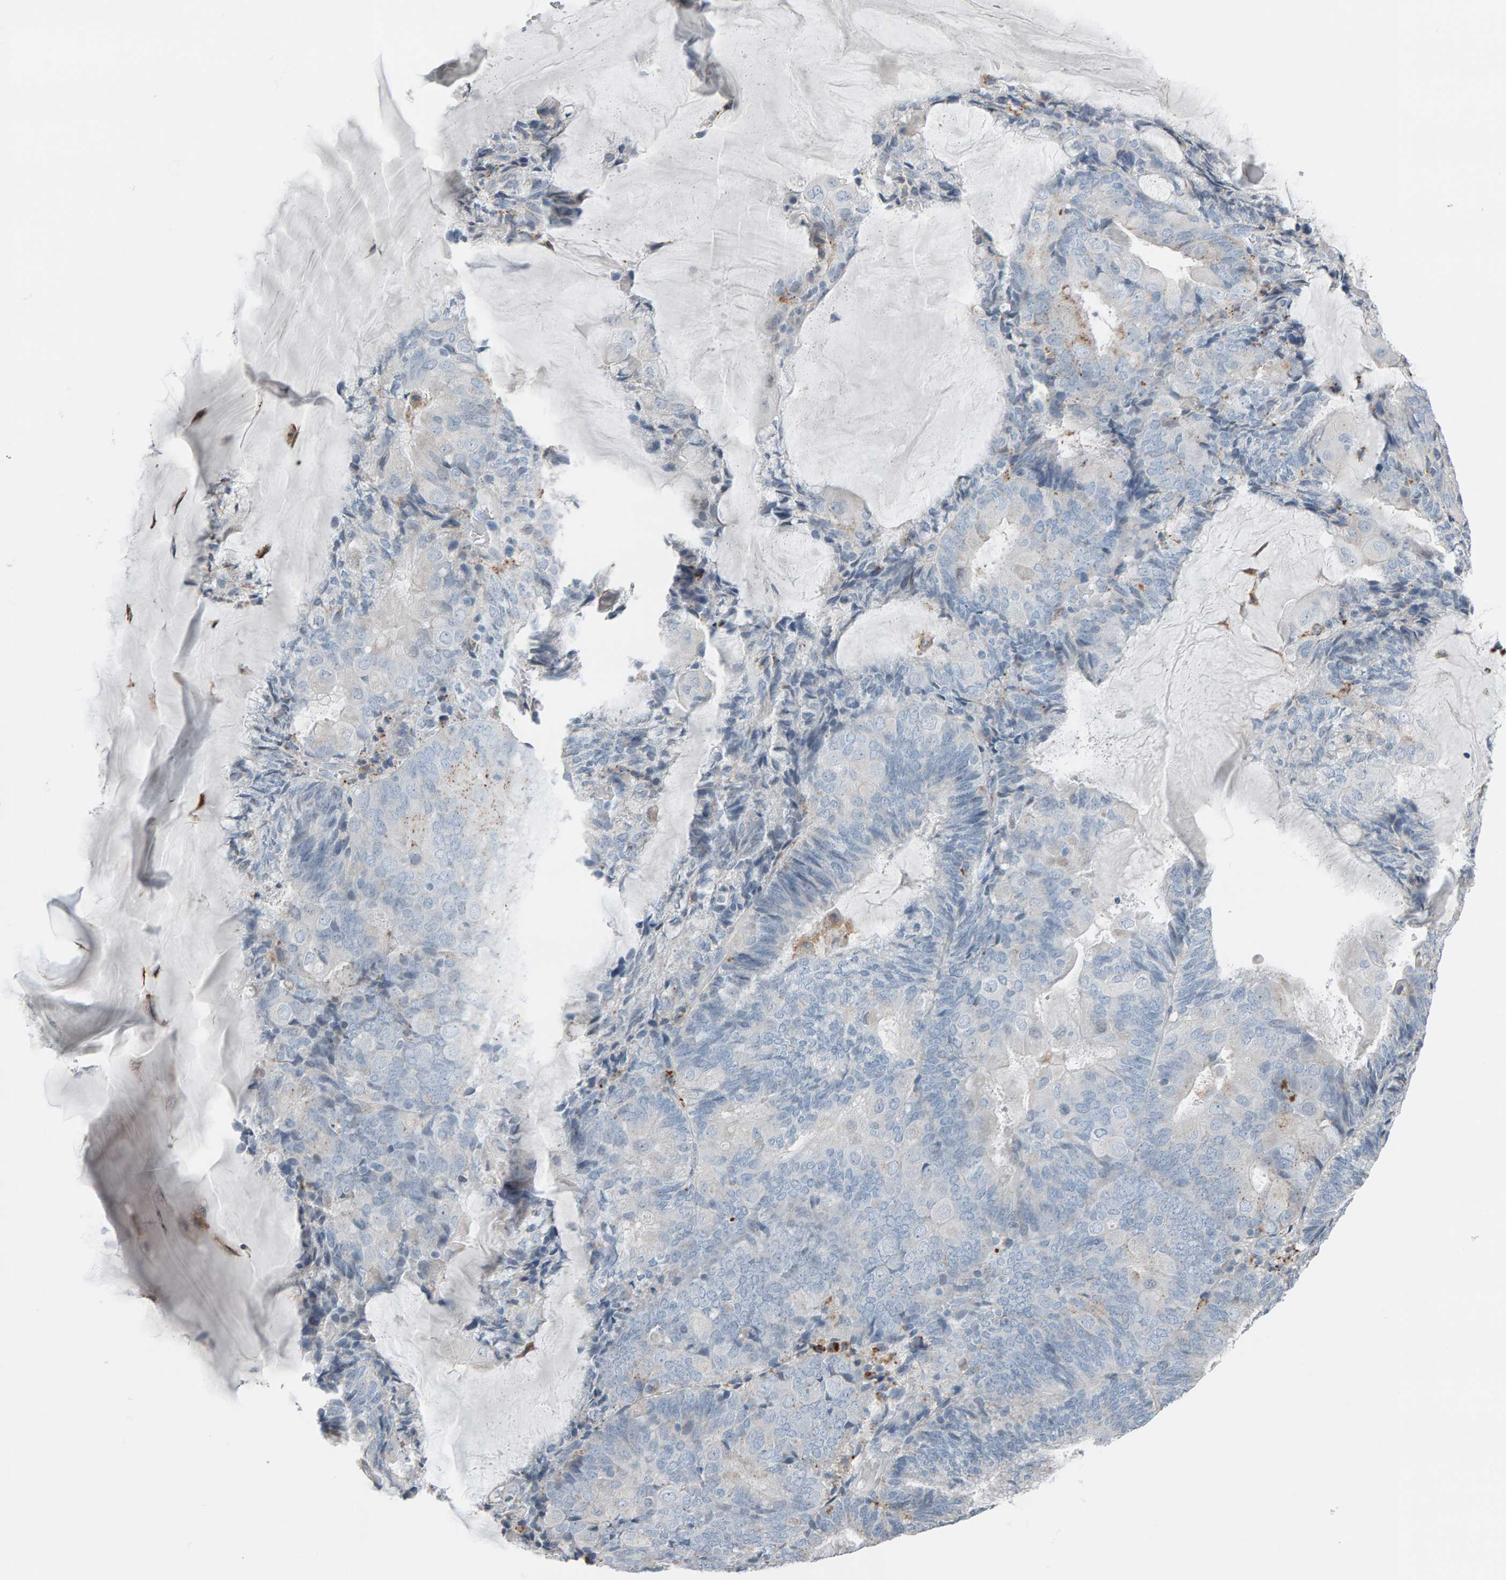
{"staining": {"intensity": "negative", "quantity": "none", "location": "none"}, "tissue": "endometrial cancer", "cell_type": "Tumor cells", "image_type": "cancer", "snomed": [{"axis": "morphology", "description": "Adenocarcinoma, NOS"}, {"axis": "topography", "description": "Endometrium"}], "caption": "Immunohistochemistry (IHC) of human endometrial adenocarcinoma demonstrates no expression in tumor cells. (Brightfield microscopy of DAB (3,3'-diaminobenzidine) immunohistochemistry (IHC) at high magnification).", "gene": "IPPK", "patient": {"sex": "female", "age": 81}}